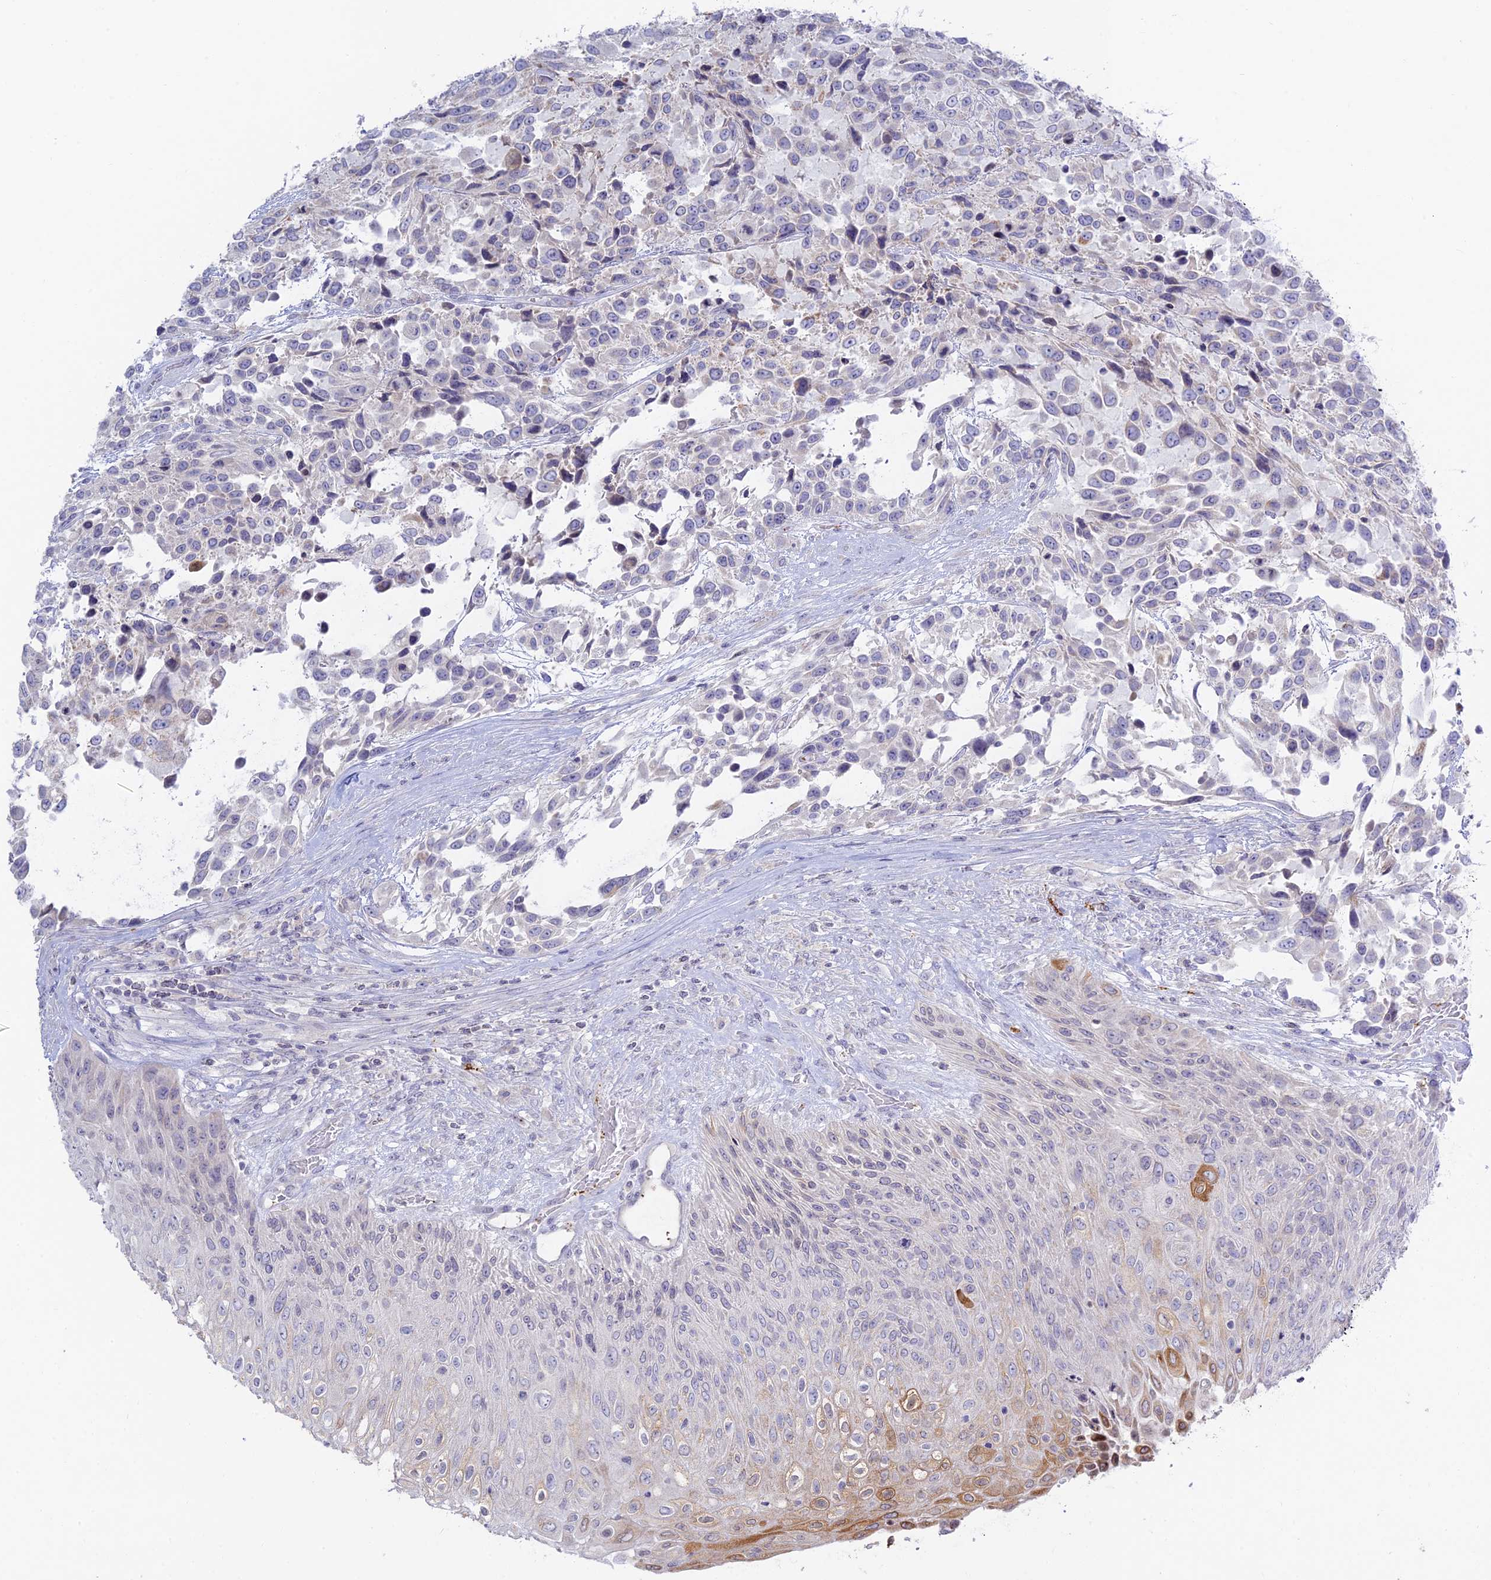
{"staining": {"intensity": "negative", "quantity": "none", "location": "none"}, "tissue": "urothelial cancer", "cell_type": "Tumor cells", "image_type": "cancer", "snomed": [{"axis": "morphology", "description": "Urothelial carcinoma, High grade"}, {"axis": "topography", "description": "Urinary bladder"}], "caption": "DAB immunohistochemical staining of high-grade urothelial carcinoma displays no significant expression in tumor cells. (Brightfield microscopy of DAB immunohistochemistry at high magnification).", "gene": "TMEM40", "patient": {"sex": "female", "age": 70}}